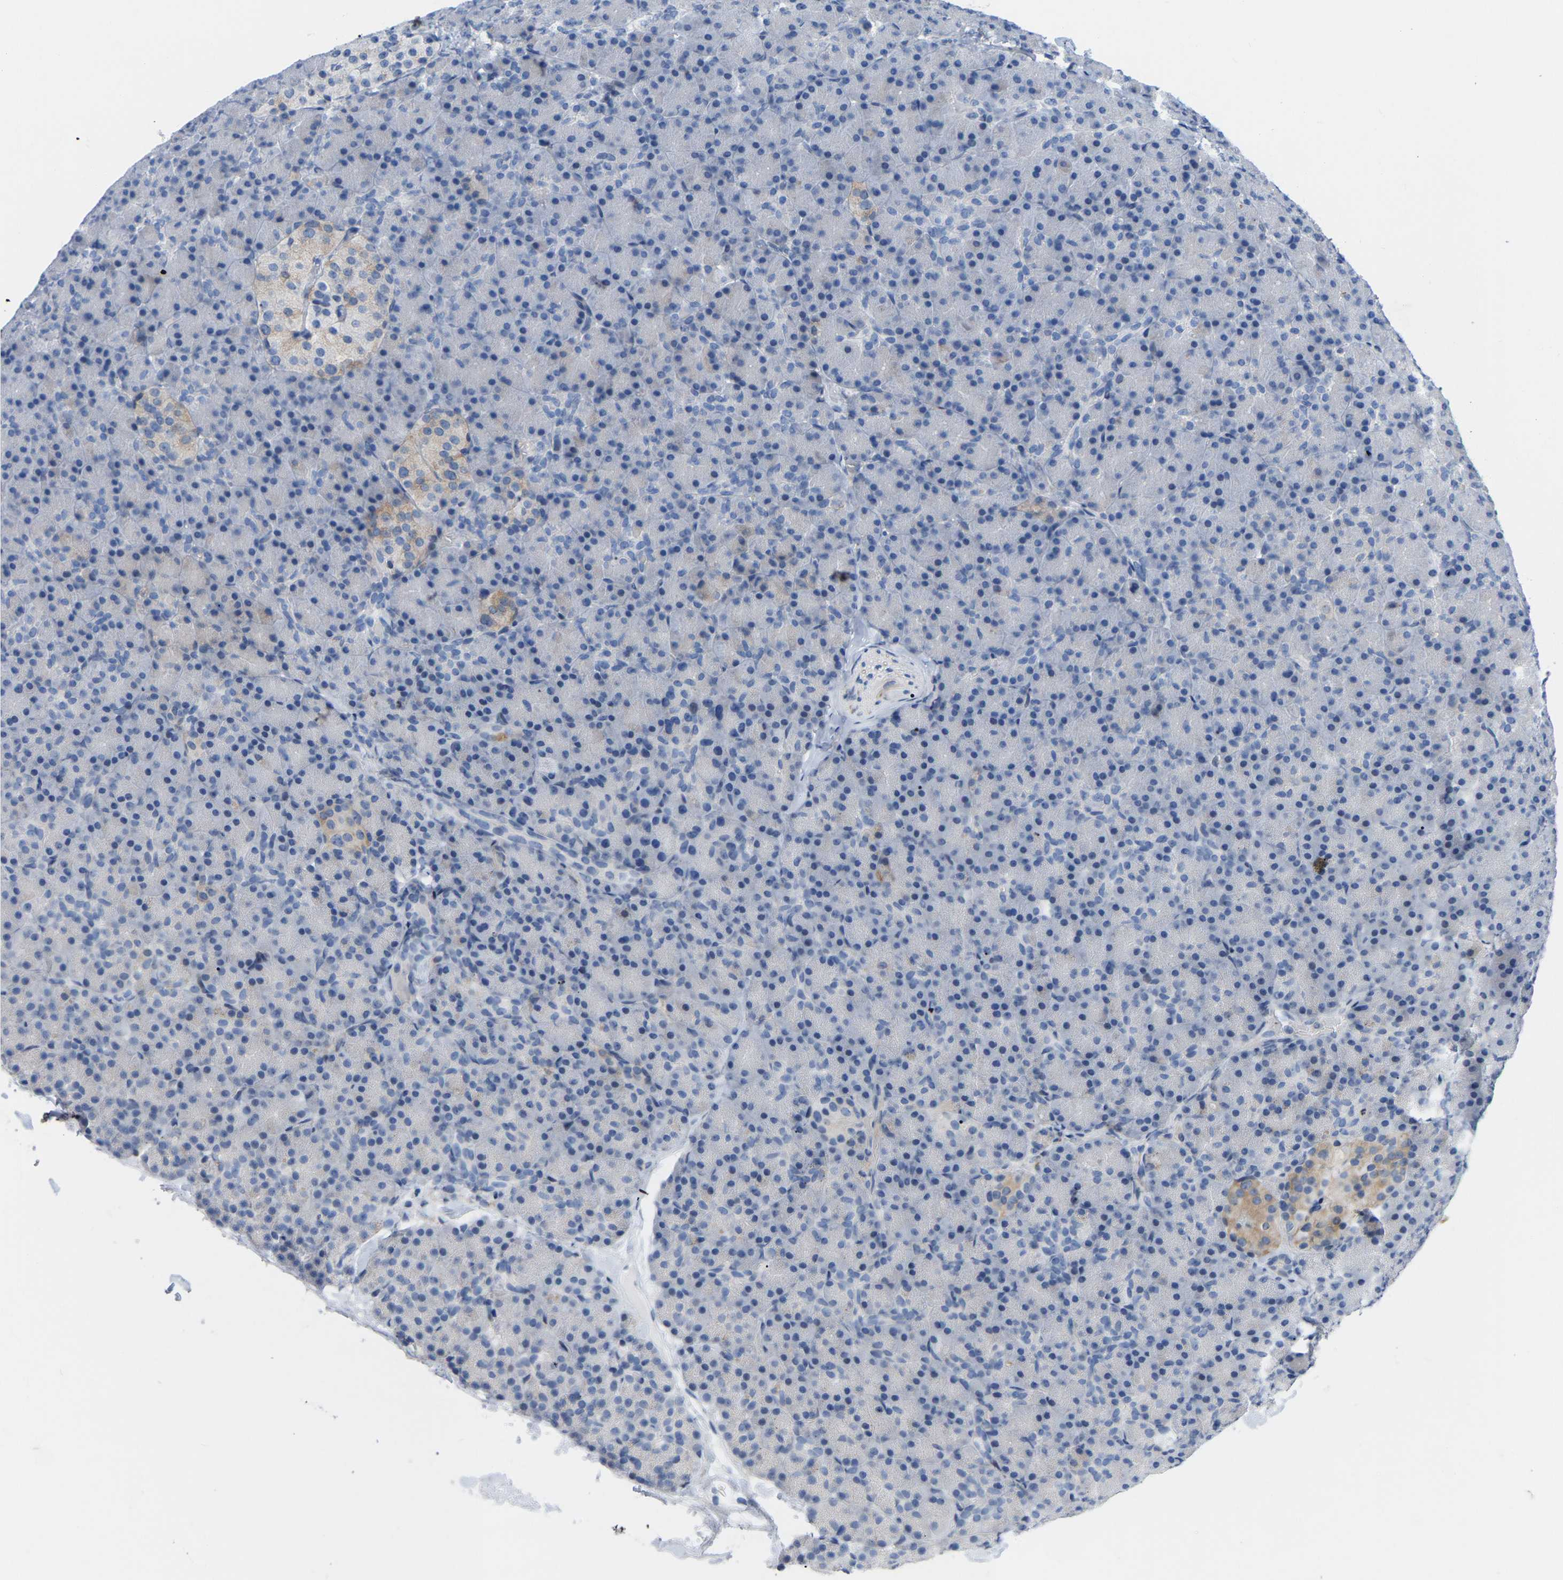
{"staining": {"intensity": "moderate", "quantity": "<25%", "location": "cytoplasmic/membranous"}, "tissue": "pancreas", "cell_type": "Exocrine glandular cells", "image_type": "normal", "snomed": [{"axis": "morphology", "description": "Normal tissue, NOS"}, {"axis": "topography", "description": "Pancreas"}], "caption": "IHC (DAB) staining of normal pancreas demonstrates moderate cytoplasmic/membranous protein expression in about <25% of exocrine glandular cells. Using DAB (brown) and hematoxylin (blue) stains, captured at high magnification using brightfield microscopy.", "gene": "ABTB2", "patient": {"sex": "female", "age": 43}}